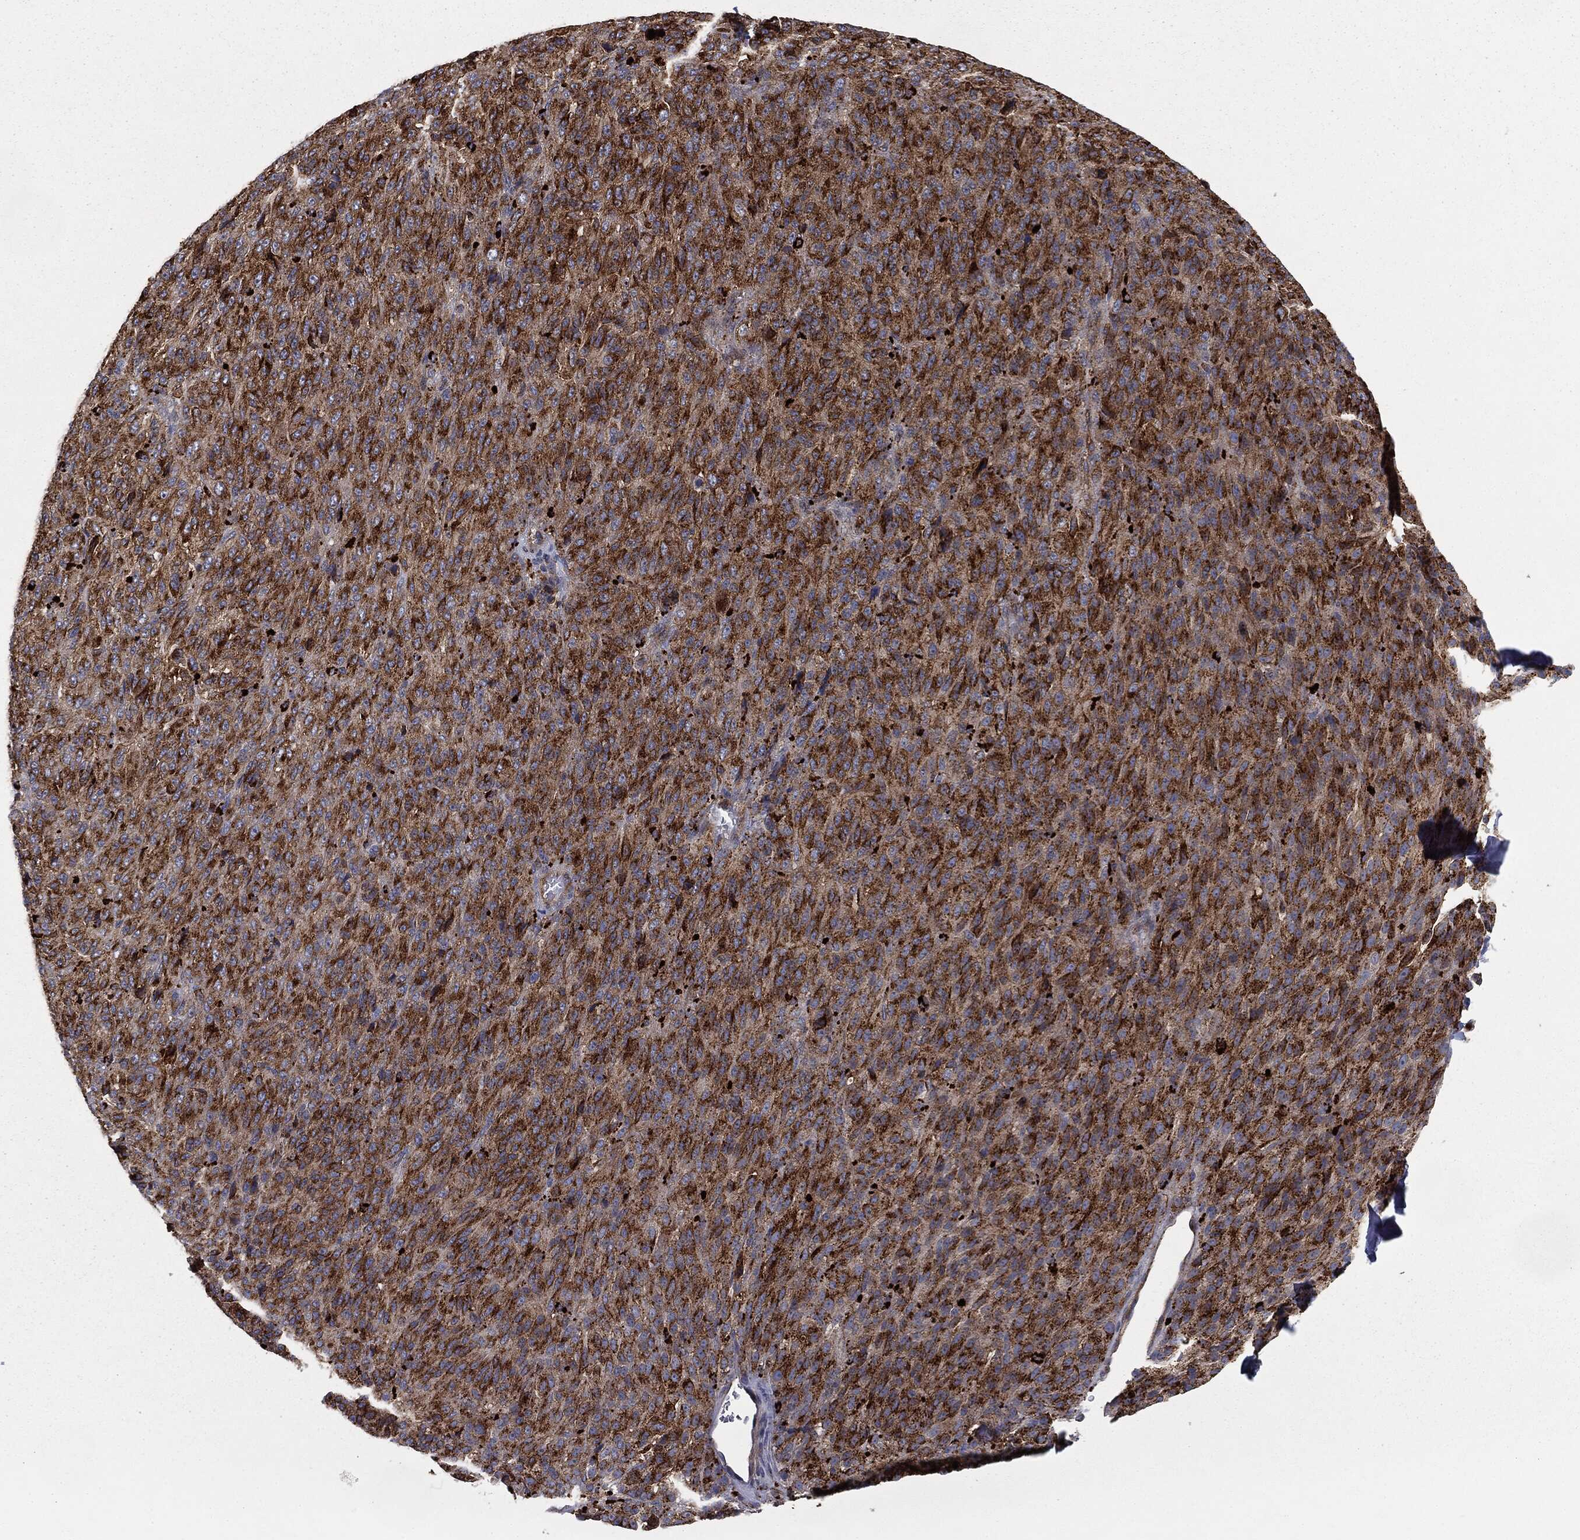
{"staining": {"intensity": "strong", "quantity": ">75%", "location": "cytoplasmic/membranous"}, "tissue": "melanoma", "cell_type": "Tumor cells", "image_type": "cancer", "snomed": [{"axis": "morphology", "description": "Malignant melanoma, Metastatic site"}, {"axis": "topography", "description": "Brain"}], "caption": "Human malignant melanoma (metastatic site) stained with a protein marker shows strong staining in tumor cells.", "gene": "CTSA", "patient": {"sex": "female", "age": 56}}